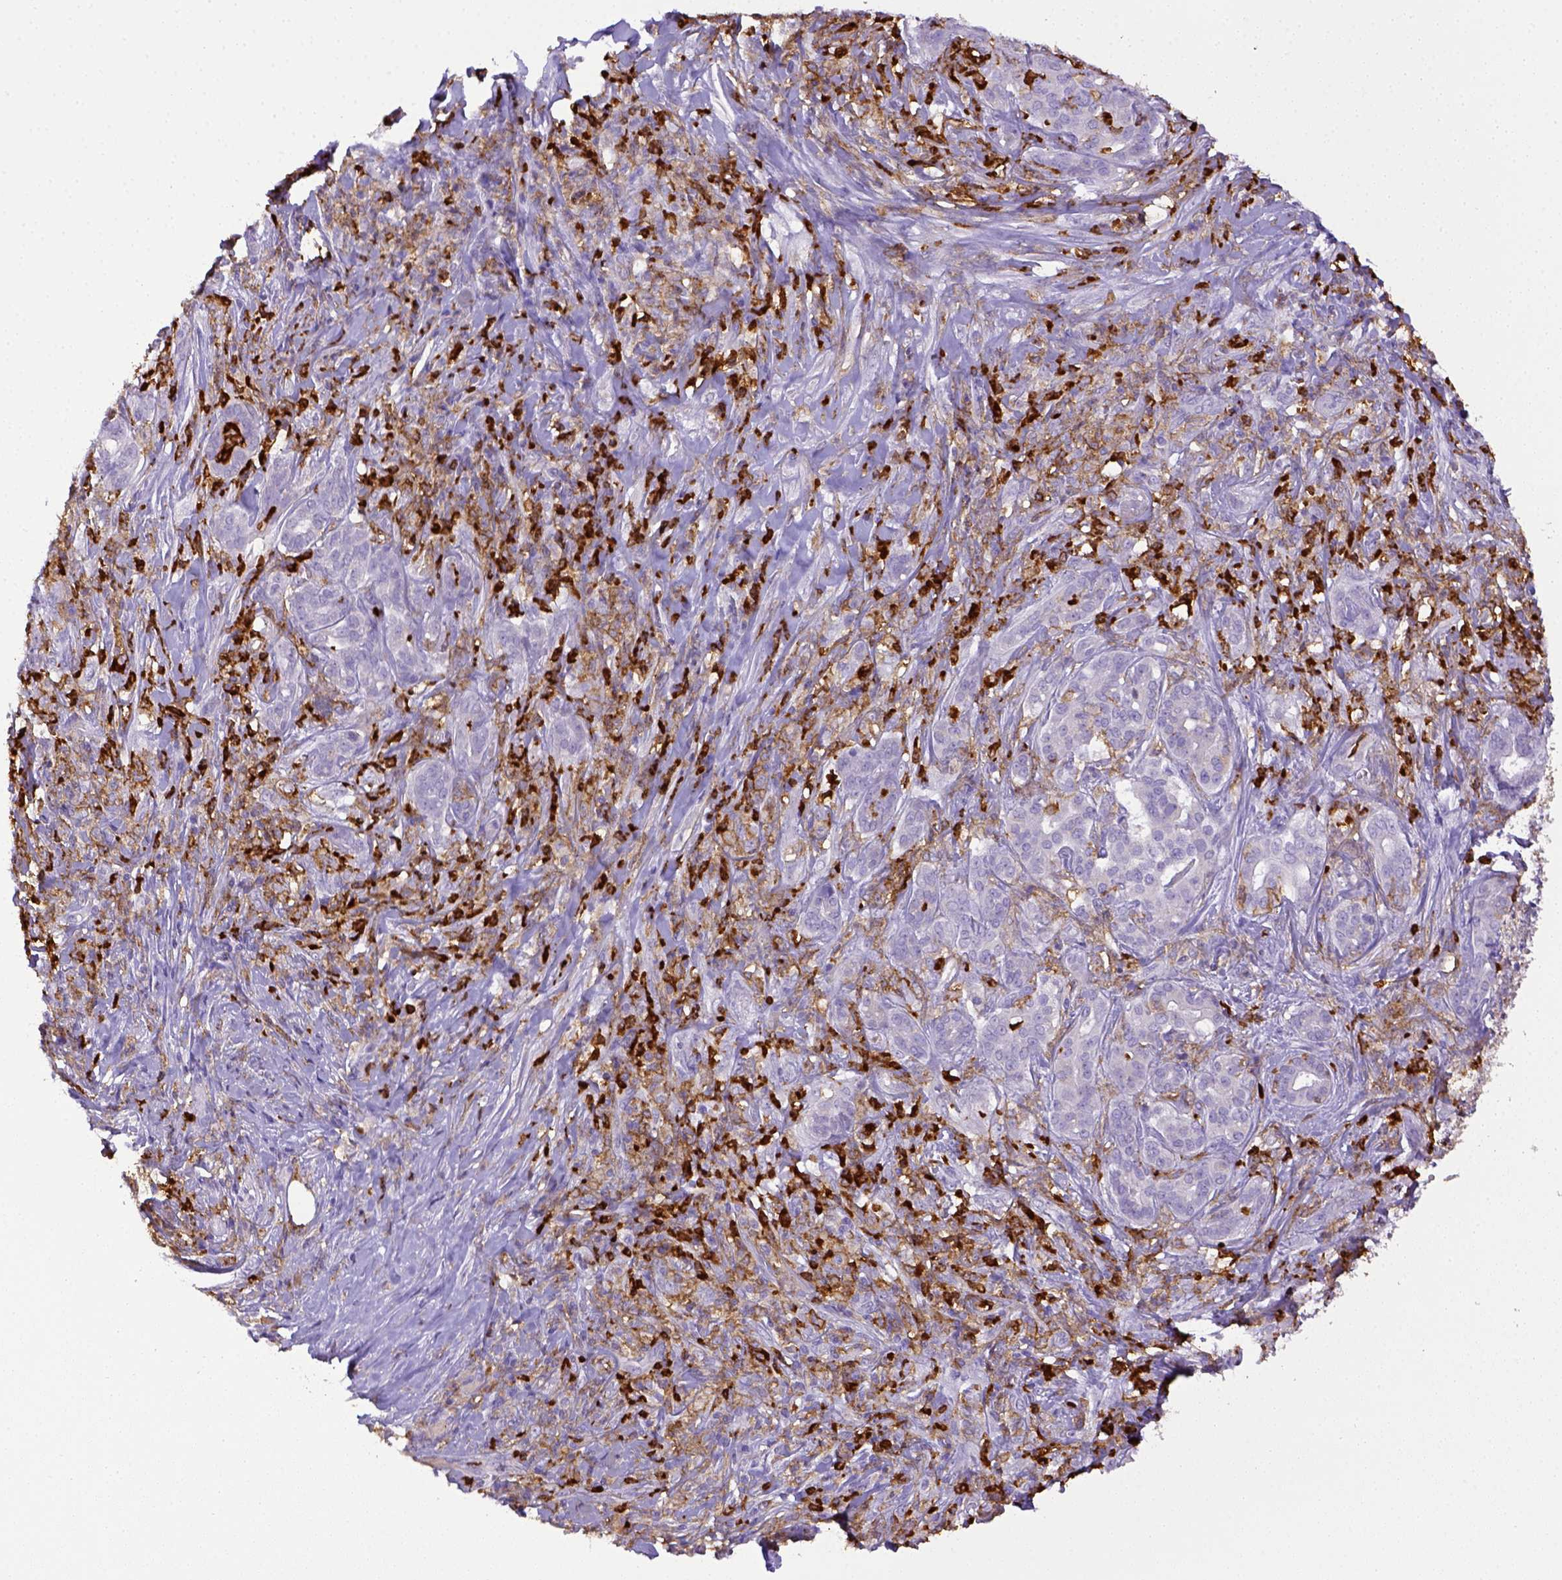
{"staining": {"intensity": "negative", "quantity": "none", "location": "none"}, "tissue": "pancreatic cancer", "cell_type": "Tumor cells", "image_type": "cancer", "snomed": [{"axis": "morphology", "description": "Normal tissue, NOS"}, {"axis": "morphology", "description": "Inflammation, NOS"}, {"axis": "morphology", "description": "Adenocarcinoma, NOS"}, {"axis": "topography", "description": "Pancreas"}], "caption": "Histopathology image shows no protein staining in tumor cells of pancreatic cancer tissue. The staining is performed using DAB (3,3'-diaminobenzidine) brown chromogen with nuclei counter-stained in using hematoxylin.", "gene": "ITGAM", "patient": {"sex": "male", "age": 57}}